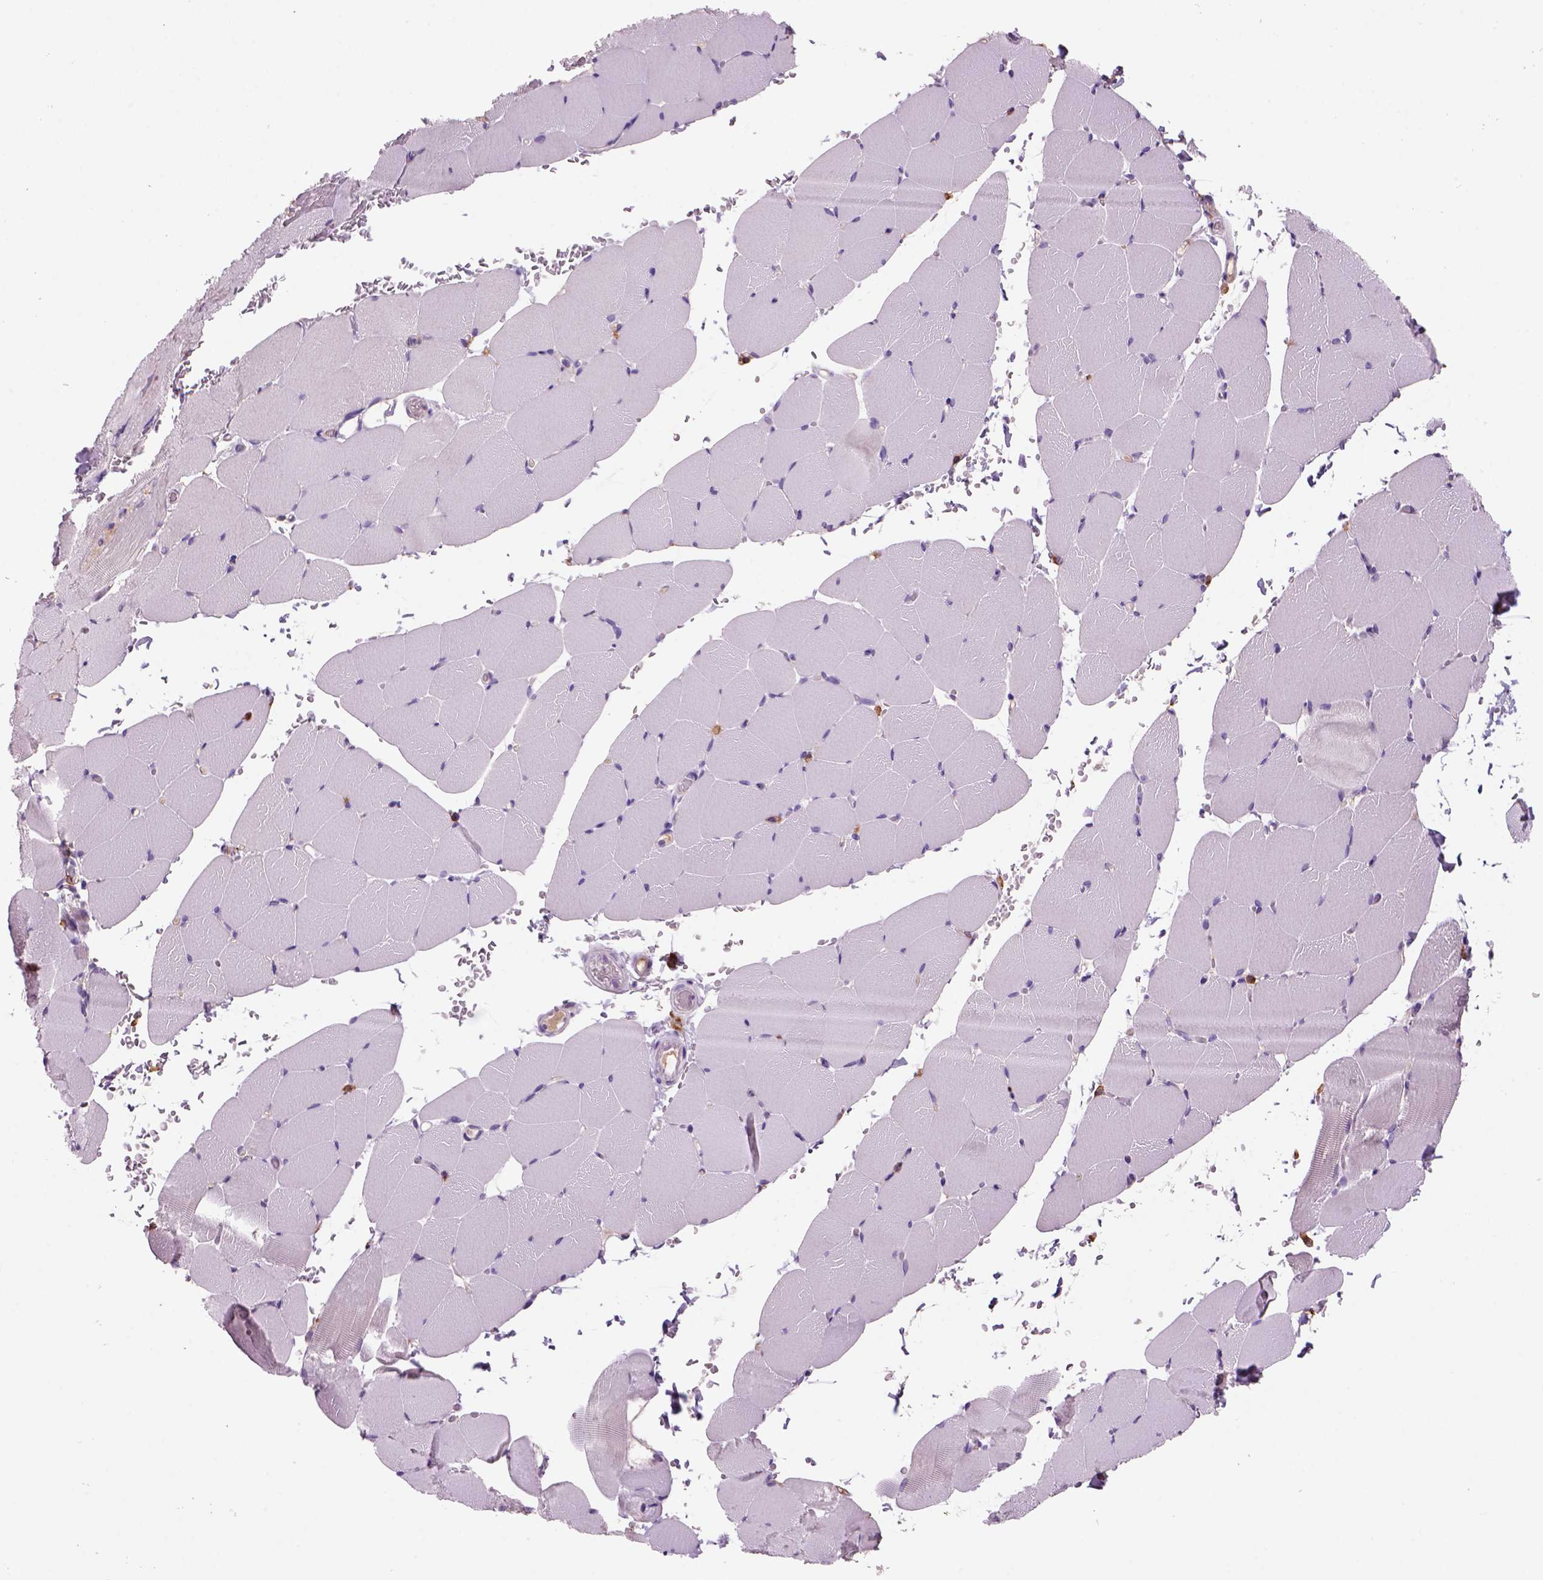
{"staining": {"intensity": "negative", "quantity": "none", "location": "none"}, "tissue": "skeletal muscle", "cell_type": "Myocytes", "image_type": "normal", "snomed": [{"axis": "morphology", "description": "Normal tissue, NOS"}, {"axis": "topography", "description": "Skeletal muscle"}], "caption": "This is a micrograph of immunohistochemistry (IHC) staining of benign skeletal muscle, which shows no expression in myocytes.", "gene": "CD14", "patient": {"sex": "female", "age": 37}}